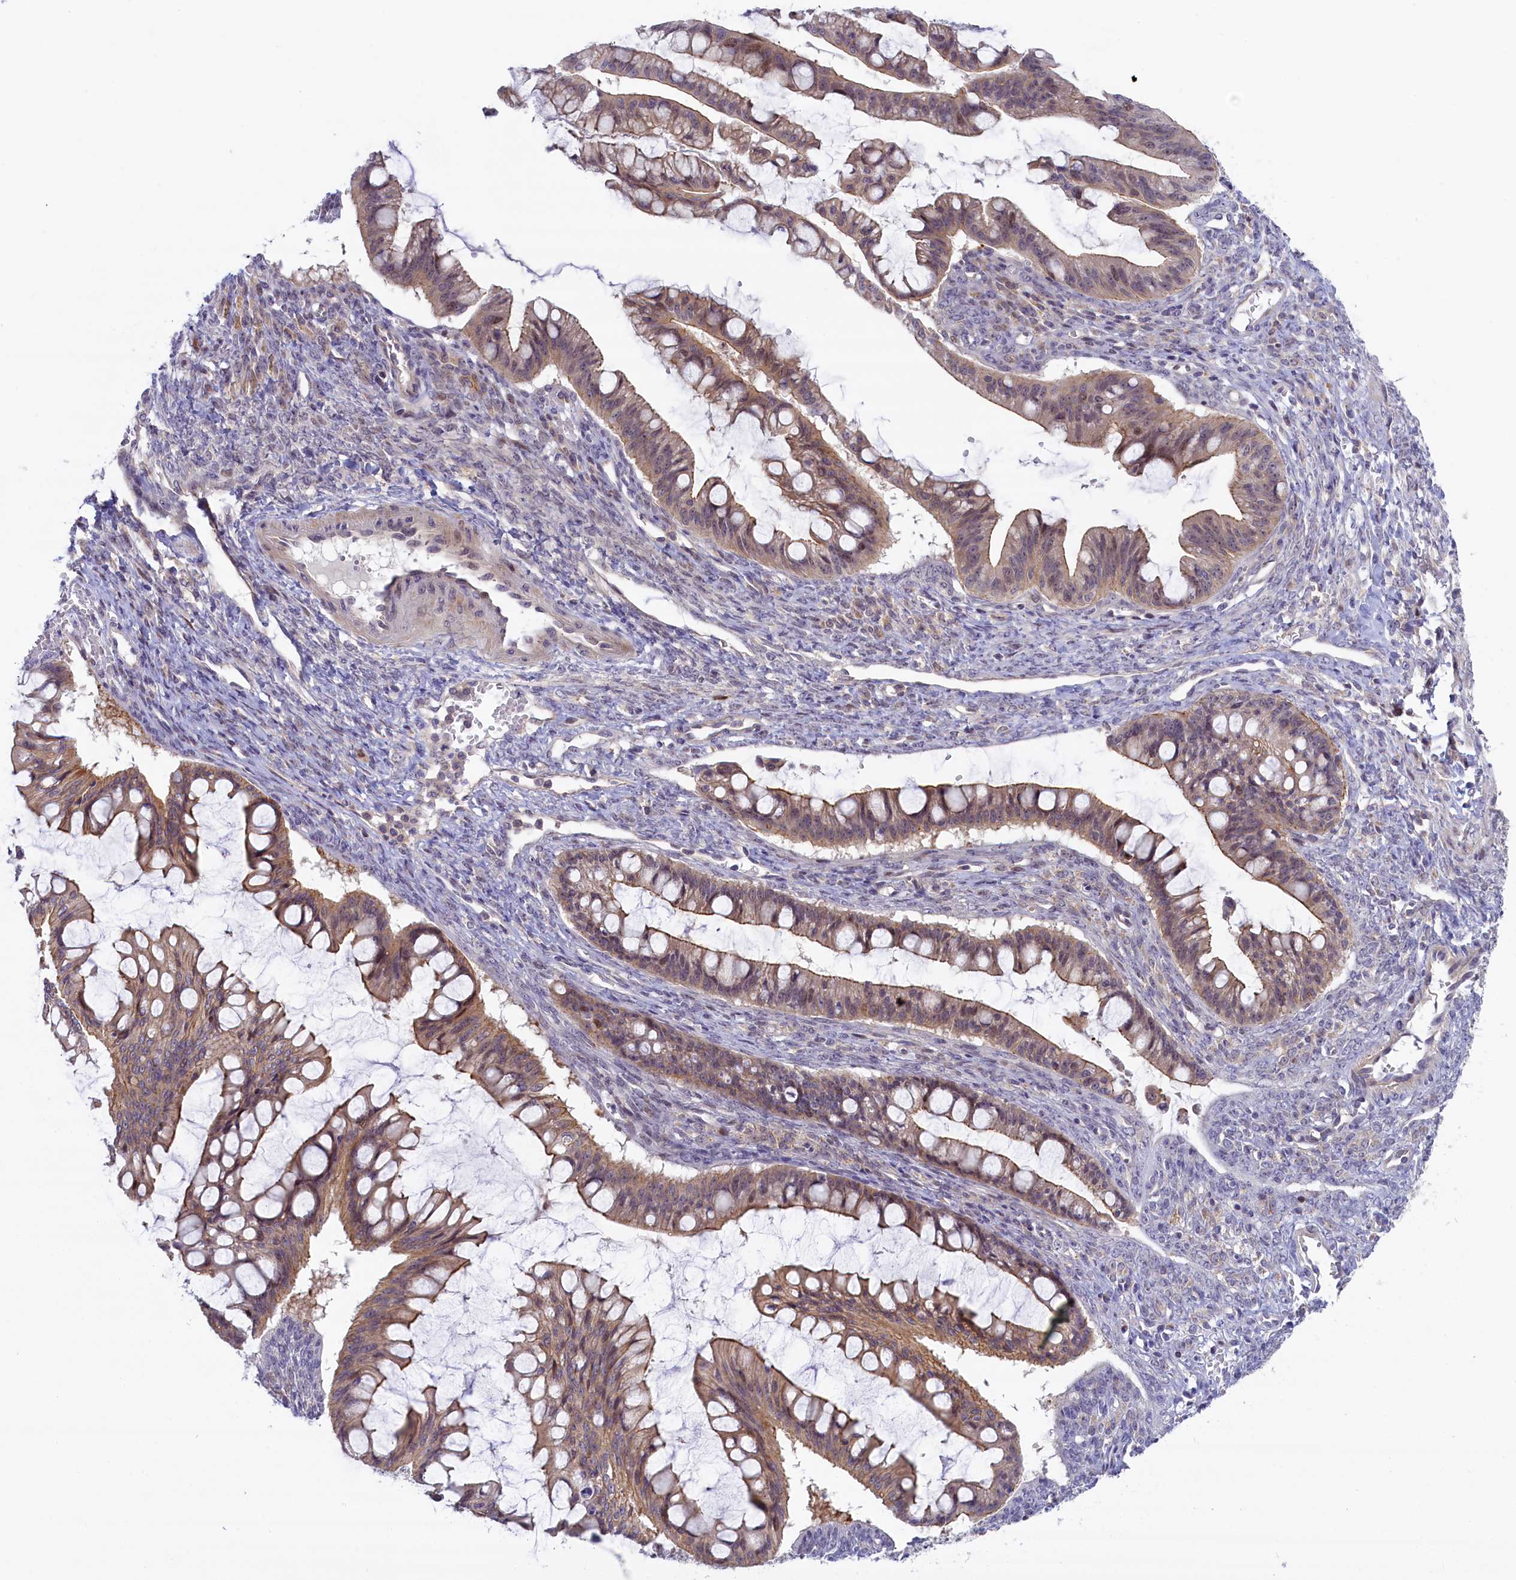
{"staining": {"intensity": "weak", "quantity": ">75%", "location": "cytoplasmic/membranous"}, "tissue": "ovarian cancer", "cell_type": "Tumor cells", "image_type": "cancer", "snomed": [{"axis": "morphology", "description": "Cystadenocarcinoma, mucinous, NOS"}, {"axis": "topography", "description": "Ovary"}], "caption": "Ovarian mucinous cystadenocarcinoma stained with a brown dye exhibits weak cytoplasmic/membranous positive positivity in approximately >75% of tumor cells.", "gene": "CCL23", "patient": {"sex": "female", "age": 73}}